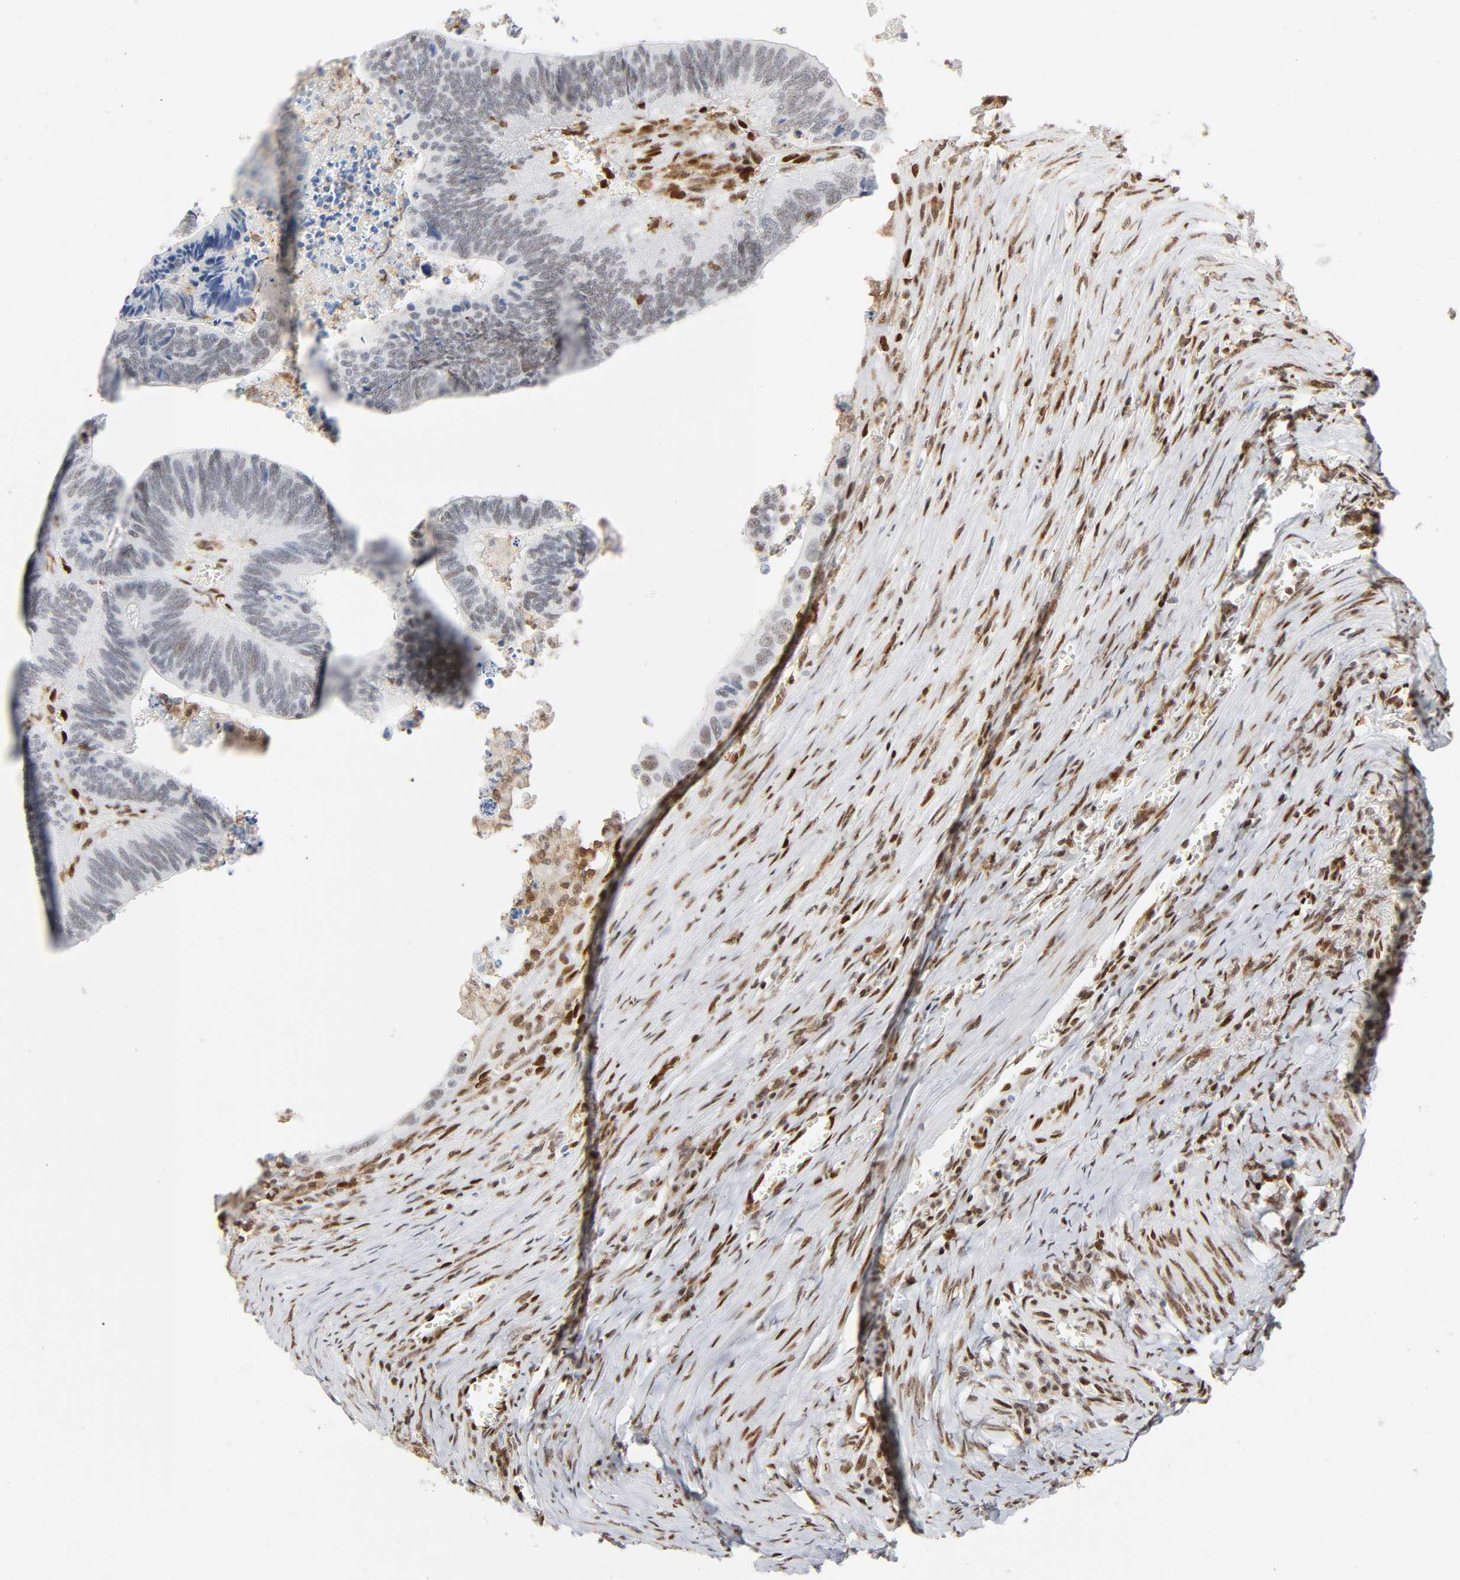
{"staining": {"intensity": "moderate", "quantity": "25%-75%", "location": "nuclear"}, "tissue": "colorectal cancer", "cell_type": "Tumor cells", "image_type": "cancer", "snomed": [{"axis": "morphology", "description": "Adenocarcinoma, NOS"}, {"axis": "topography", "description": "Colon"}], "caption": "A high-resolution photomicrograph shows immunohistochemistry staining of adenocarcinoma (colorectal), which reveals moderate nuclear staining in approximately 25%-75% of tumor cells. The protein of interest is shown in brown color, while the nuclei are stained blue.", "gene": "WAS", "patient": {"sex": "male", "age": 72}}